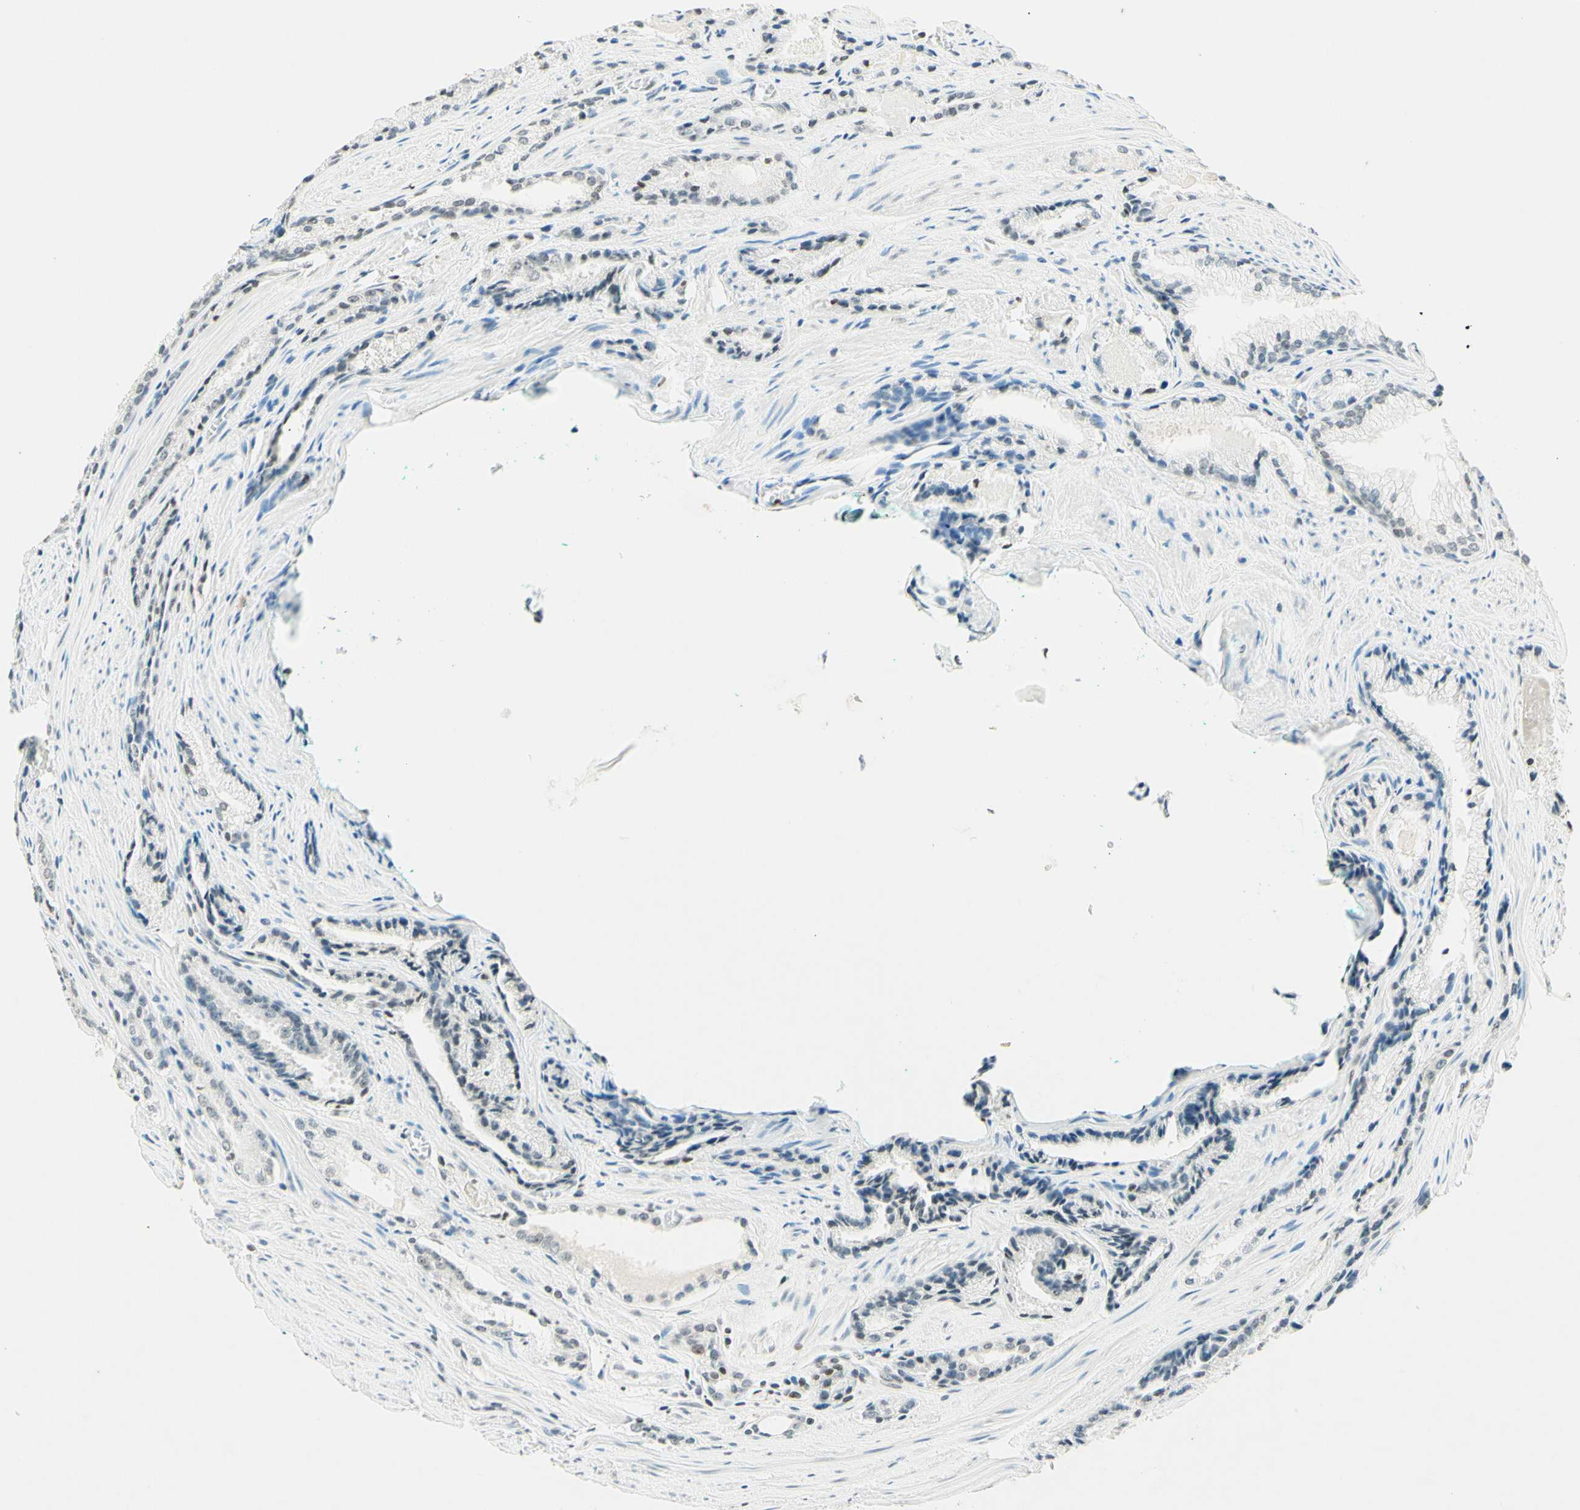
{"staining": {"intensity": "weak", "quantity": "25%-75%", "location": "nuclear"}, "tissue": "prostate cancer", "cell_type": "Tumor cells", "image_type": "cancer", "snomed": [{"axis": "morphology", "description": "Adenocarcinoma, Low grade"}, {"axis": "topography", "description": "Prostate"}], "caption": "High-magnification brightfield microscopy of prostate low-grade adenocarcinoma stained with DAB (brown) and counterstained with hematoxylin (blue). tumor cells exhibit weak nuclear positivity is seen in approximately25%-75% of cells. Nuclei are stained in blue.", "gene": "MSH2", "patient": {"sex": "male", "age": 60}}